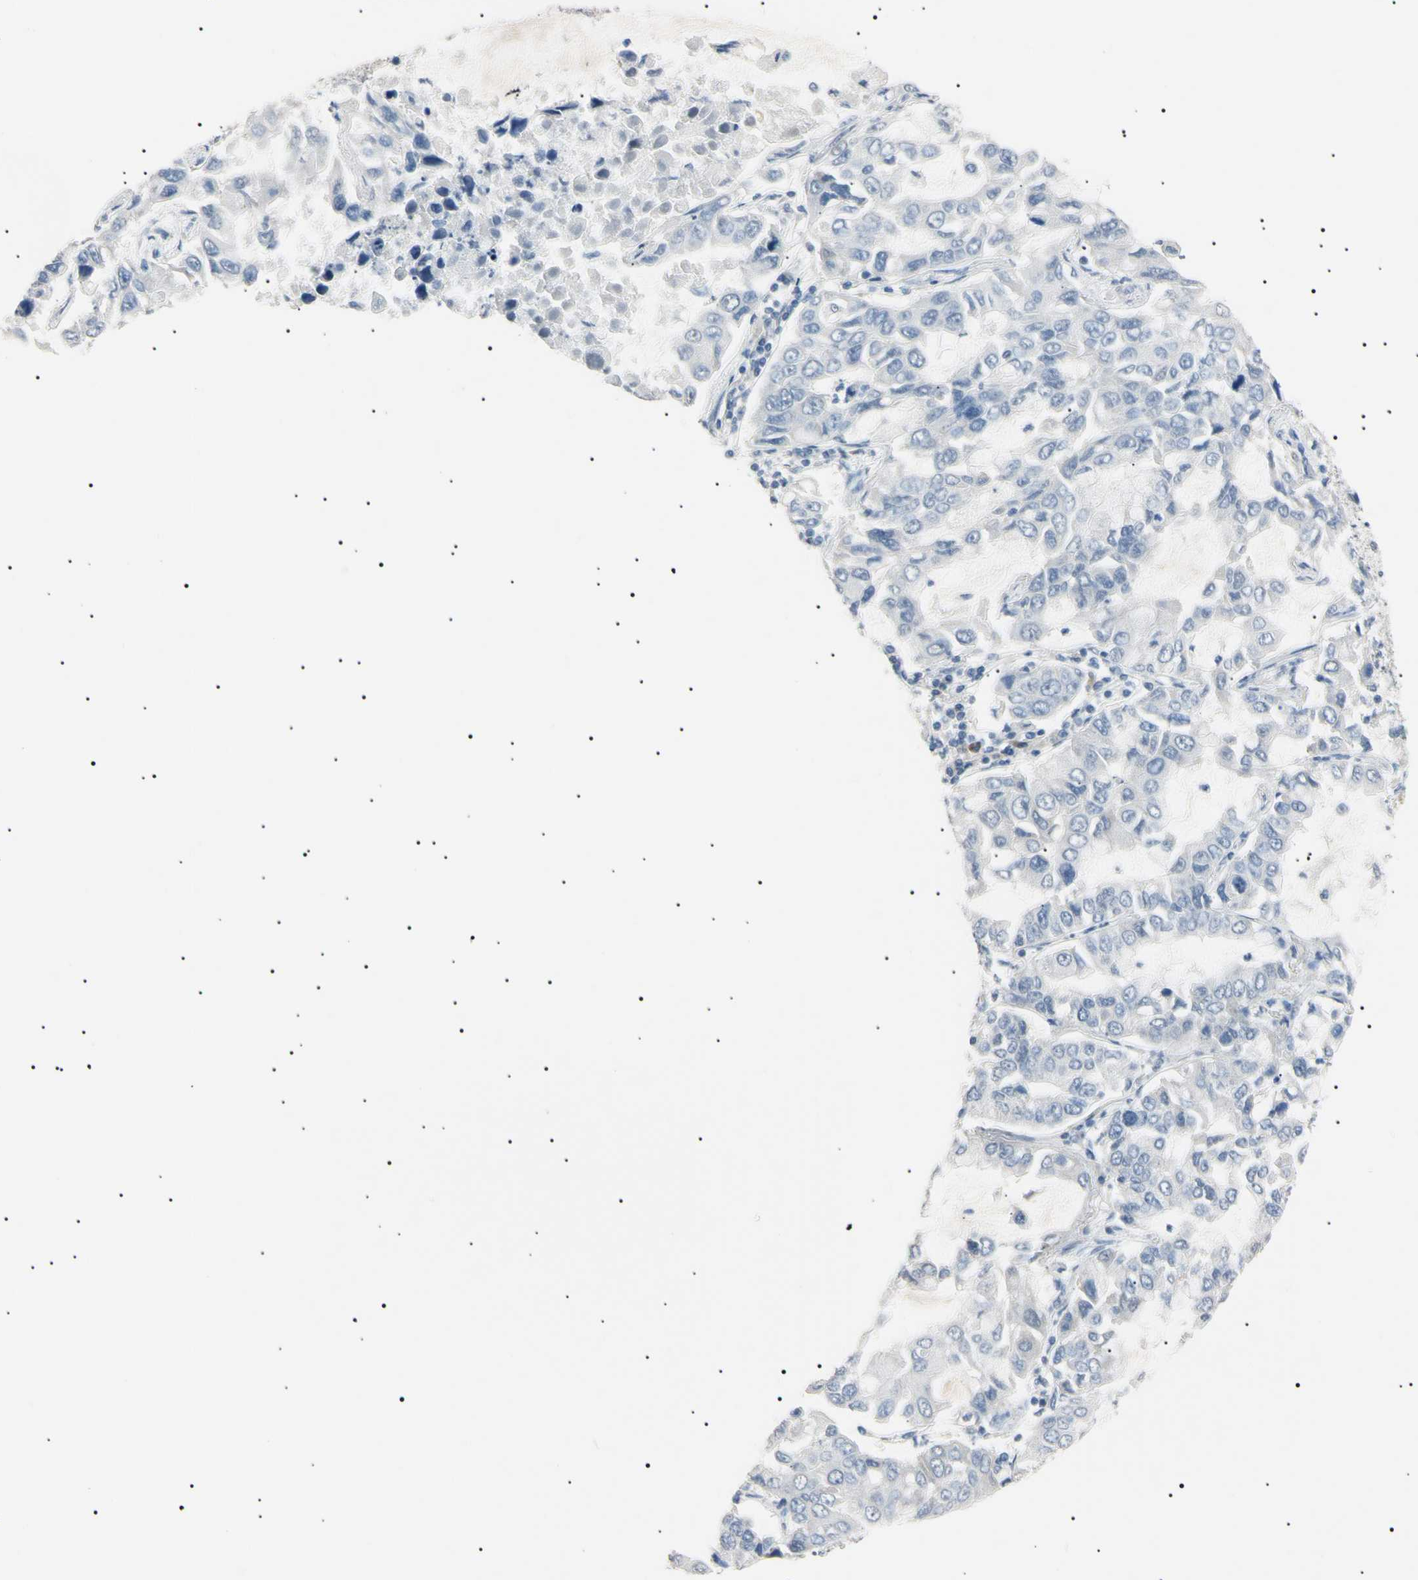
{"staining": {"intensity": "negative", "quantity": "none", "location": "none"}, "tissue": "lung cancer", "cell_type": "Tumor cells", "image_type": "cancer", "snomed": [{"axis": "morphology", "description": "Adenocarcinoma, NOS"}, {"axis": "topography", "description": "Lung"}], "caption": "High magnification brightfield microscopy of adenocarcinoma (lung) stained with DAB (brown) and counterstained with hematoxylin (blue): tumor cells show no significant expression. (Stains: DAB IHC with hematoxylin counter stain, Microscopy: brightfield microscopy at high magnification).", "gene": "CGB3", "patient": {"sex": "male", "age": 64}}